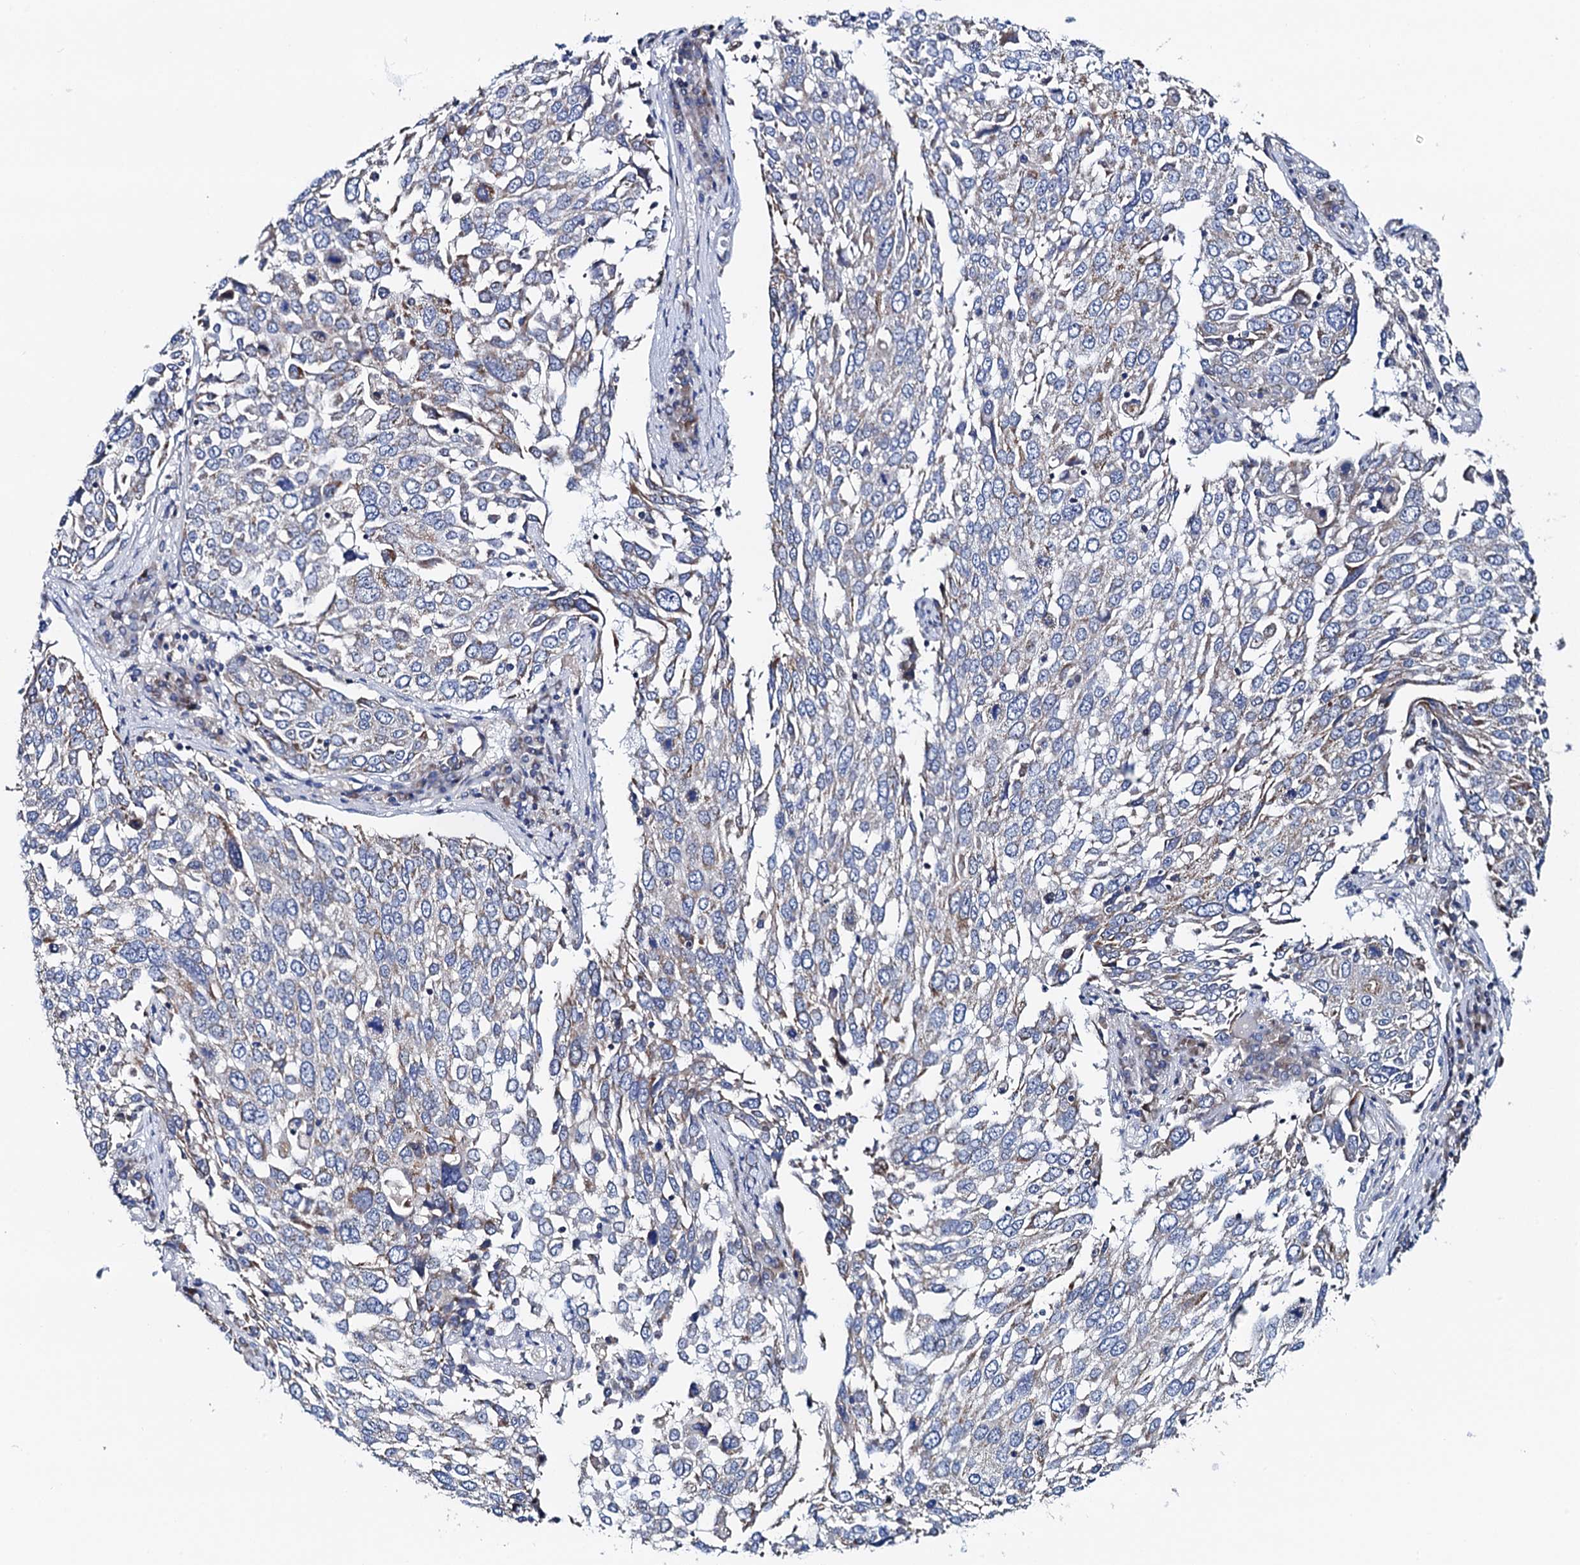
{"staining": {"intensity": "negative", "quantity": "none", "location": "none"}, "tissue": "lung cancer", "cell_type": "Tumor cells", "image_type": "cancer", "snomed": [{"axis": "morphology", "description": "Squamous cell carcinoma, NOS"}, {"axis": "topography", "description": "Lung"}], "caption": "Tumor cells are negative for brown protein staining in lung cancer.", "gene": "MRPL48", "patient": {"sex": "male", "age": 65}}